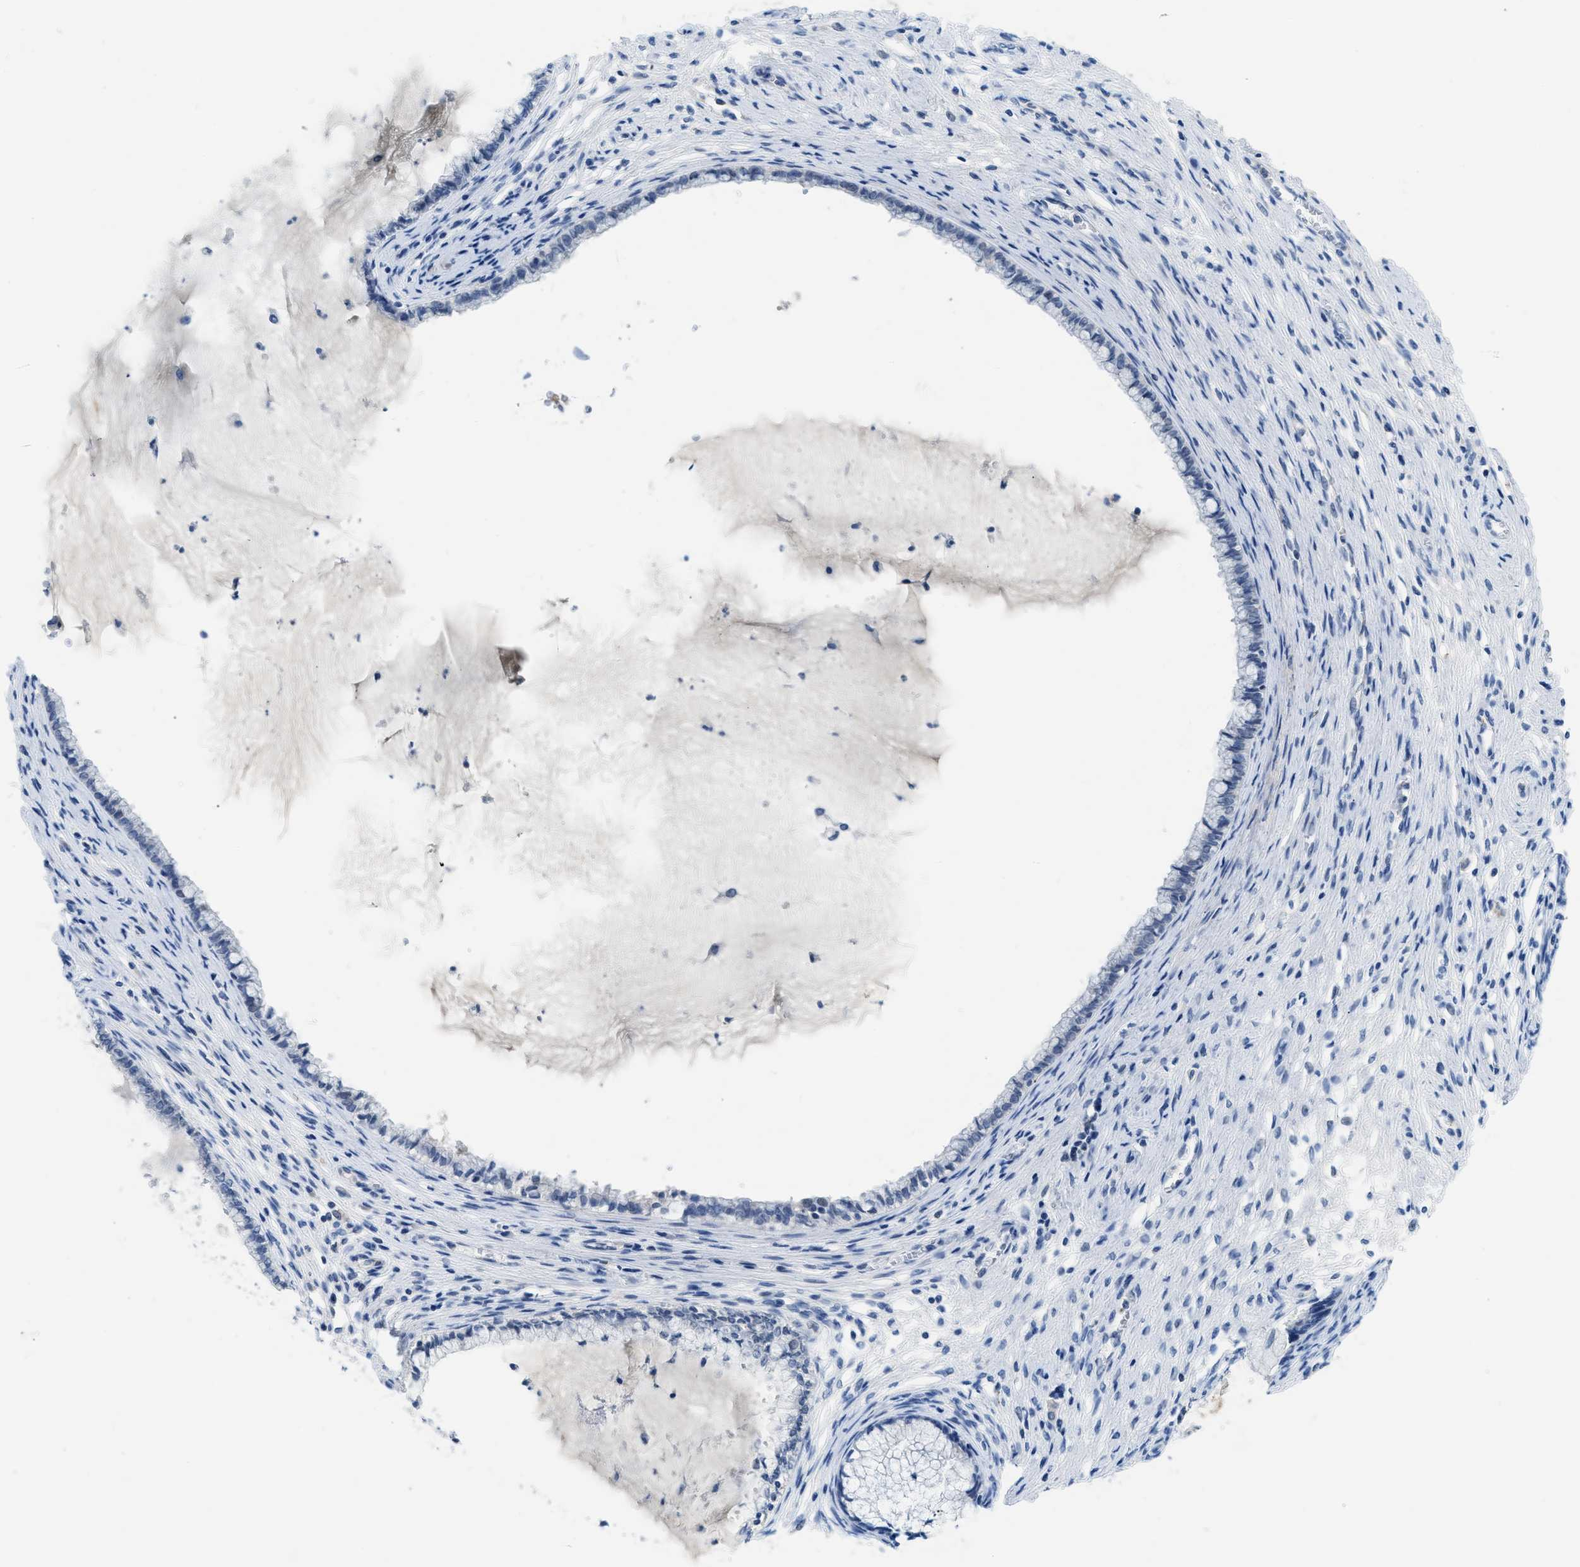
{"staining": {"intensity": "negative", "quantity": "none", "location": "none"}, "tissue": "cervical cancer", "cell_type": "Tumor cells", "image_type": "cancer", "snomed": [{"axis": "morphology", "description": "Adenocarcinoma, NOS"}, {"axis": "topography", "description": "Cervix"}], "caption": "This is an immunohistochemistry (IHC) histopathology image of cervical cancer (adenocarcinoma). There is no expression in tumor cells.", "gene": "MBL2", "patient": {"sex": "female", "age": 44}}